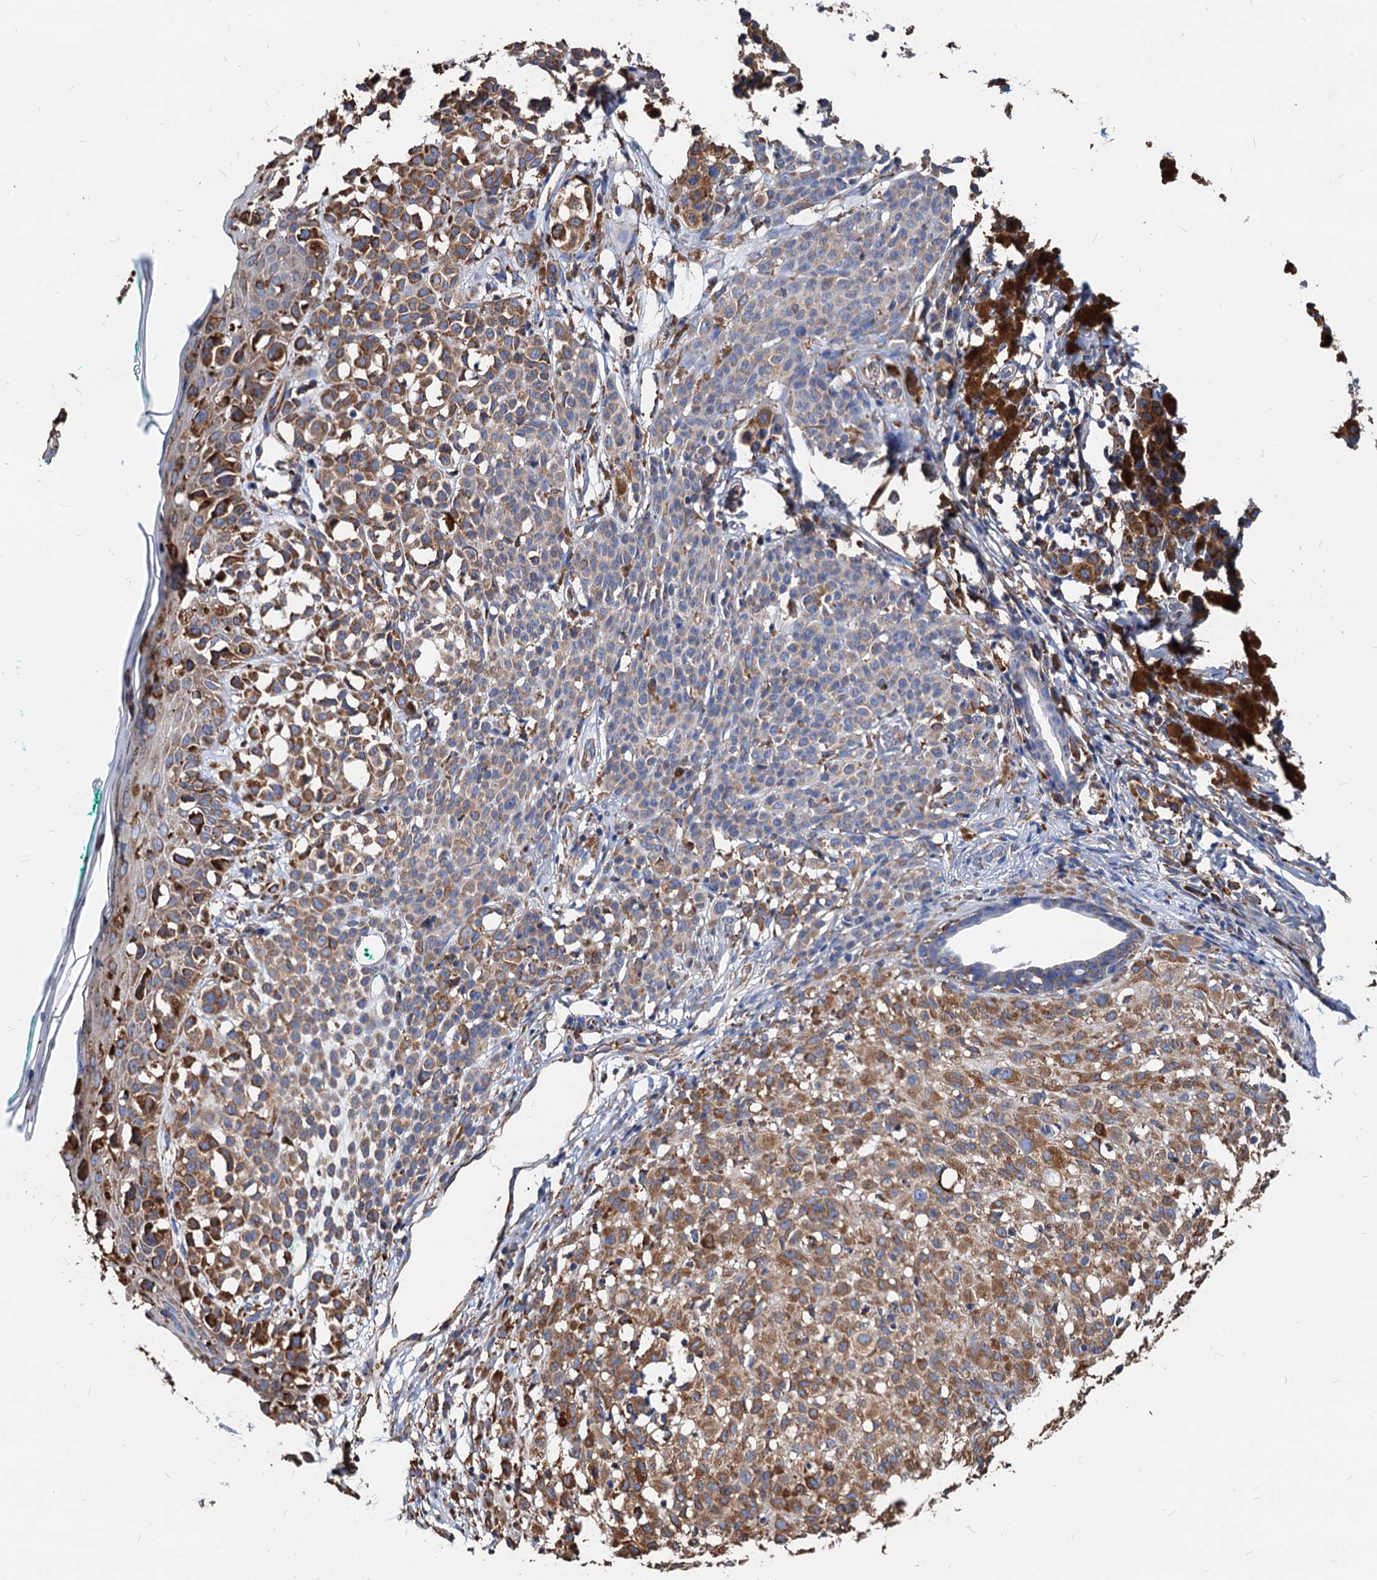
{"staining": {"intensity": "moderate", "quantity": "25%-75%", "location": "cytoplasmic/membranous"}, "tissue": "melanoma", "cell_type": "Tumor cells", "image_type": "cancer", "snomed": [{"axis": "morphology", "description": "Malignant melanoma, NOS"}, {"axis": "topography", "description": "Skin of leg"}], "caption": "An image of human malignant melanoma stained for a protein exhibits moderate cytoplasmic/membranous brown staining in tumor cells. Ihc stains the protein in brown and the nuclei are stained blue.", "gene": "HSPA5", "patient": {"sex": "female", "age": 72}}